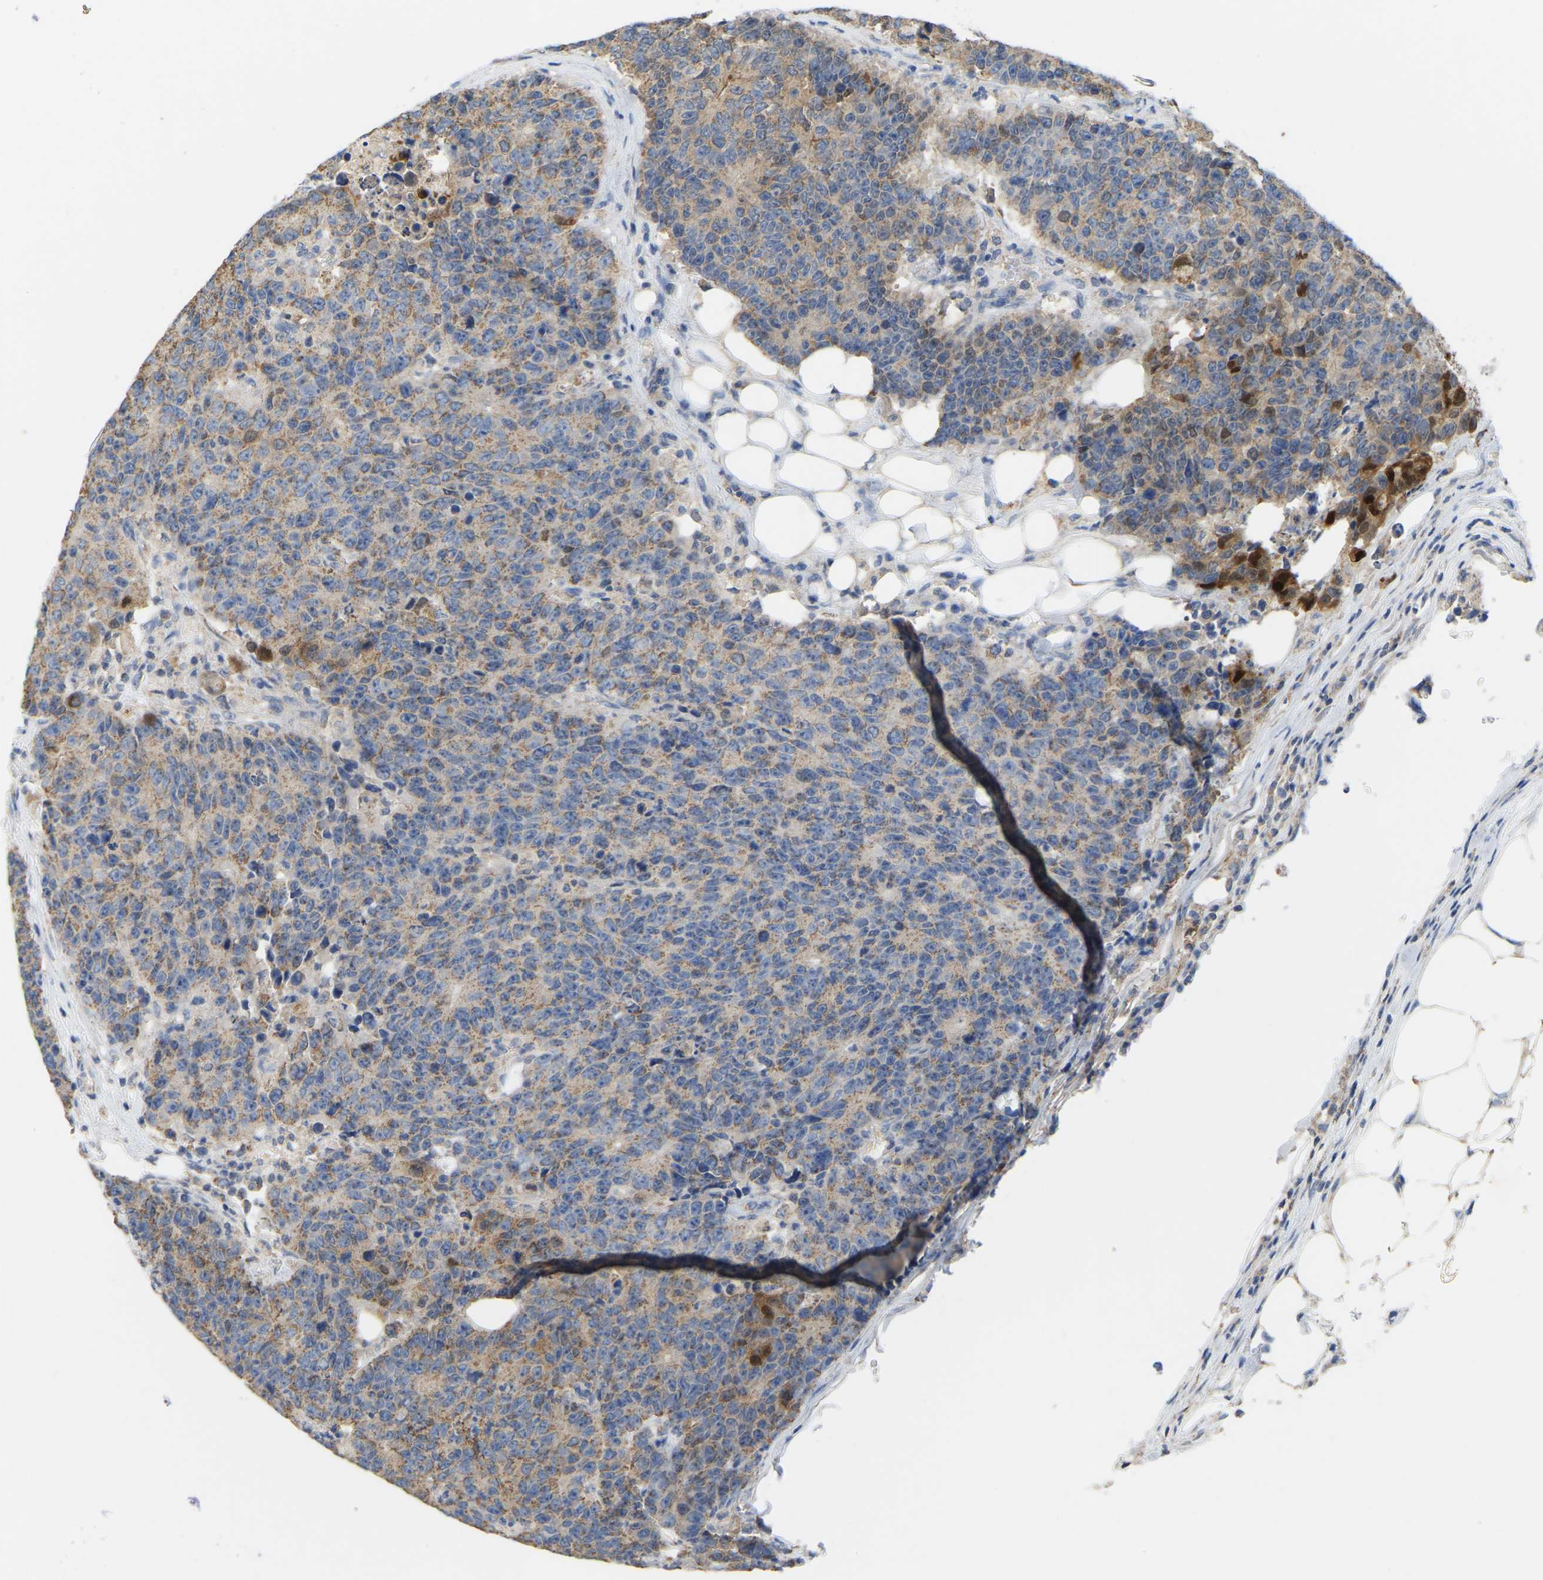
{"staining": {"intensity": "moderate", "quantity": ">75%", "location": "cytoplasmic/membranous"}, "tissue": "colorectal cancer", "cell_type": "Tumor cells", "image_type": "cancer", "snomed": [{"axis": "morphology", "description": "Adenocarcinoma, NOS"}, {"axis": "topography", "description": "Colon"}], "caption": "Immunohistochemistry (IHC) (DAB (3,3'-diaminobenzidine)) staining of human colorectal adenocarcinoma demonstrates moderate cytoplasmic/membranous protein expression in approximately >75% of tumor cells.", "gene": "SERPINB5", "patient": {"sex": "female", "age": 86}}